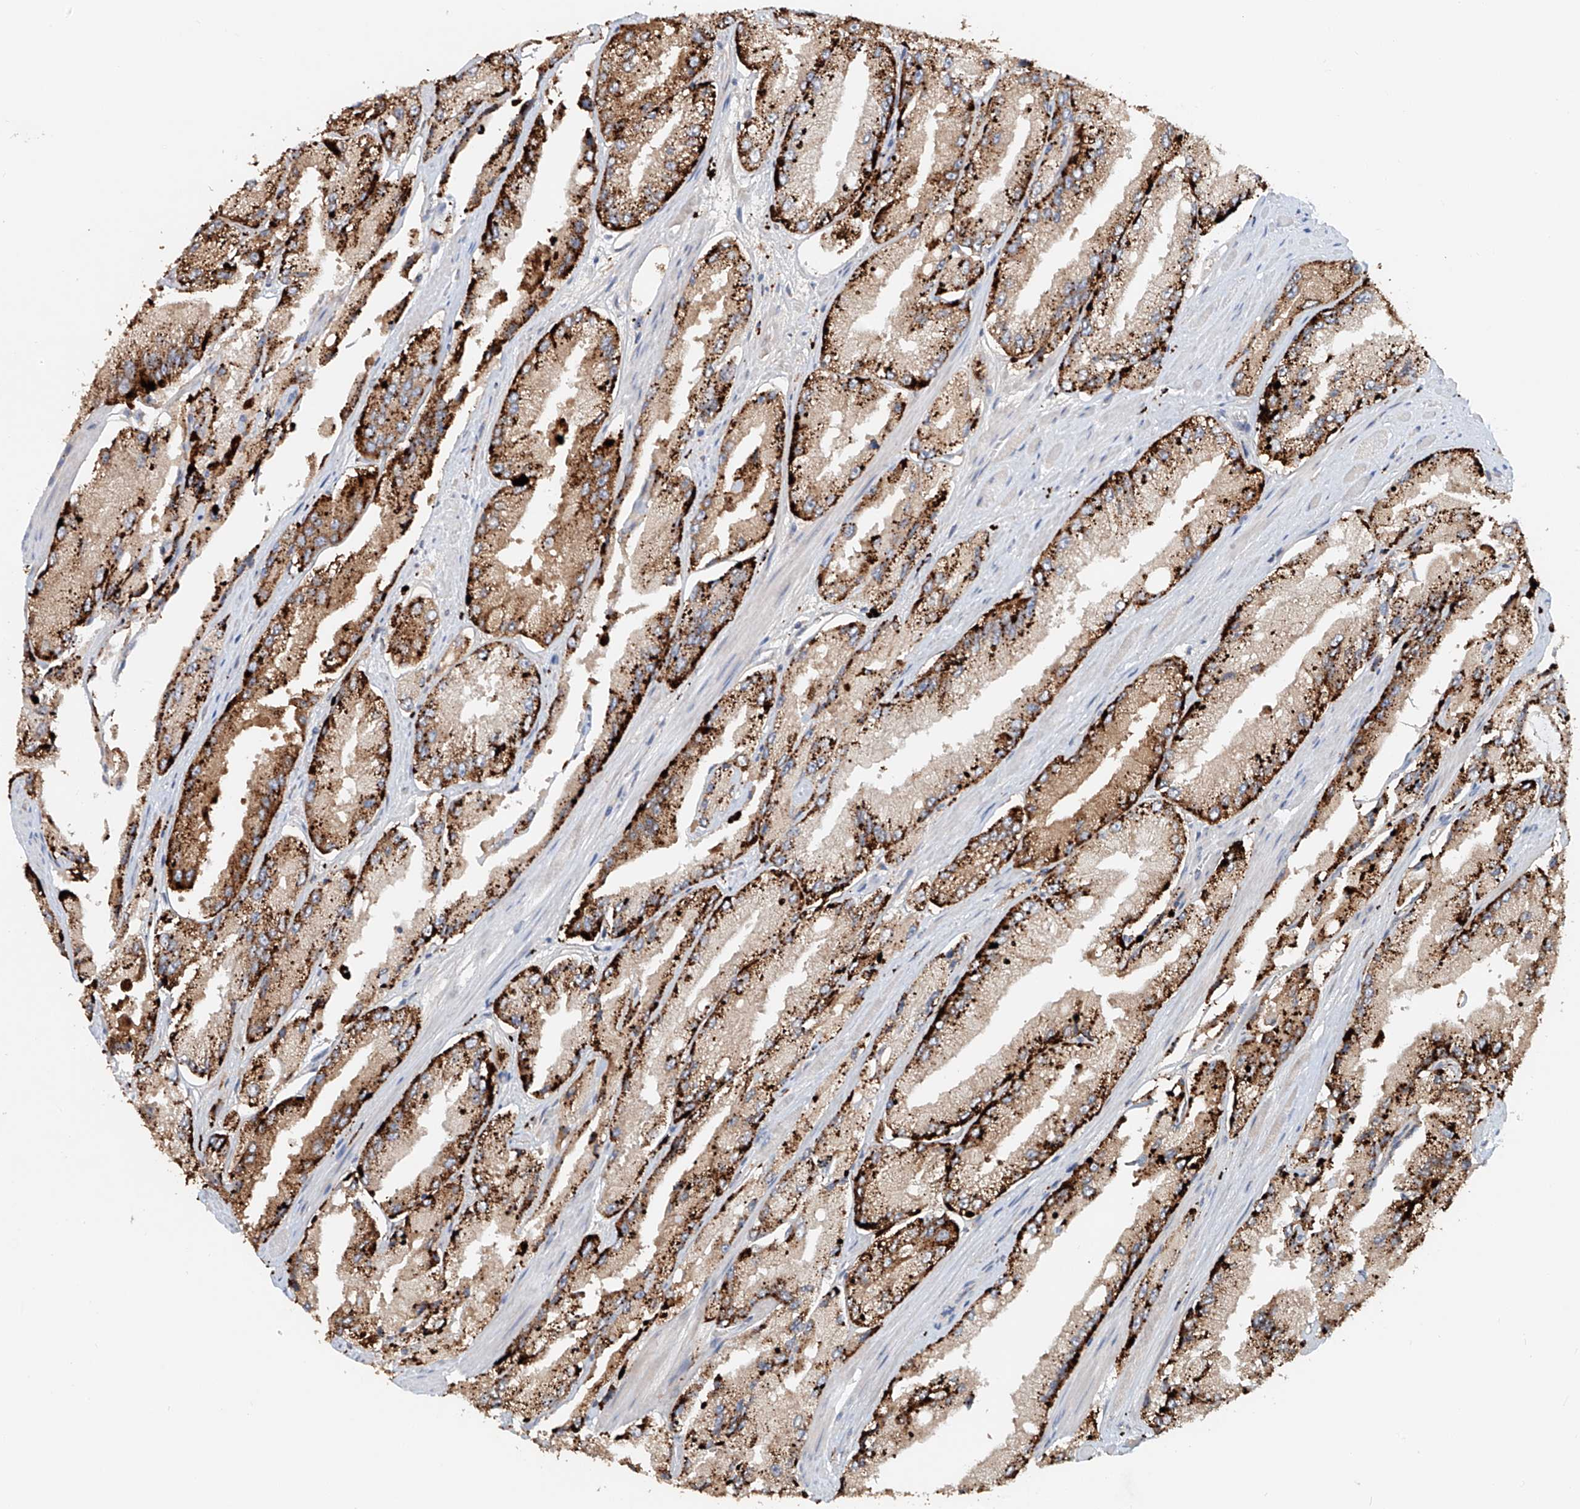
{"staining": {"intensity": "strong", "quantity": ">75%", "location": "cytoplasmic/membranous"}, "tissue": "prostate cancer", "cell_type": "Tumor cells", "image_type": "cancer", "snomed": [{"axis": "morphology", "description": "Adenocarcinoma, High grade"}, {"axis": "topography", "description": "Prostate"}], "caption": "Prostate cancer stained with a brown dye demonstrates strong cytoplasmic/membranous positive positivity in about >75% of tumor cells.", "gene": "TRIM47", "patient": {"sex": "male", "age": 58}}